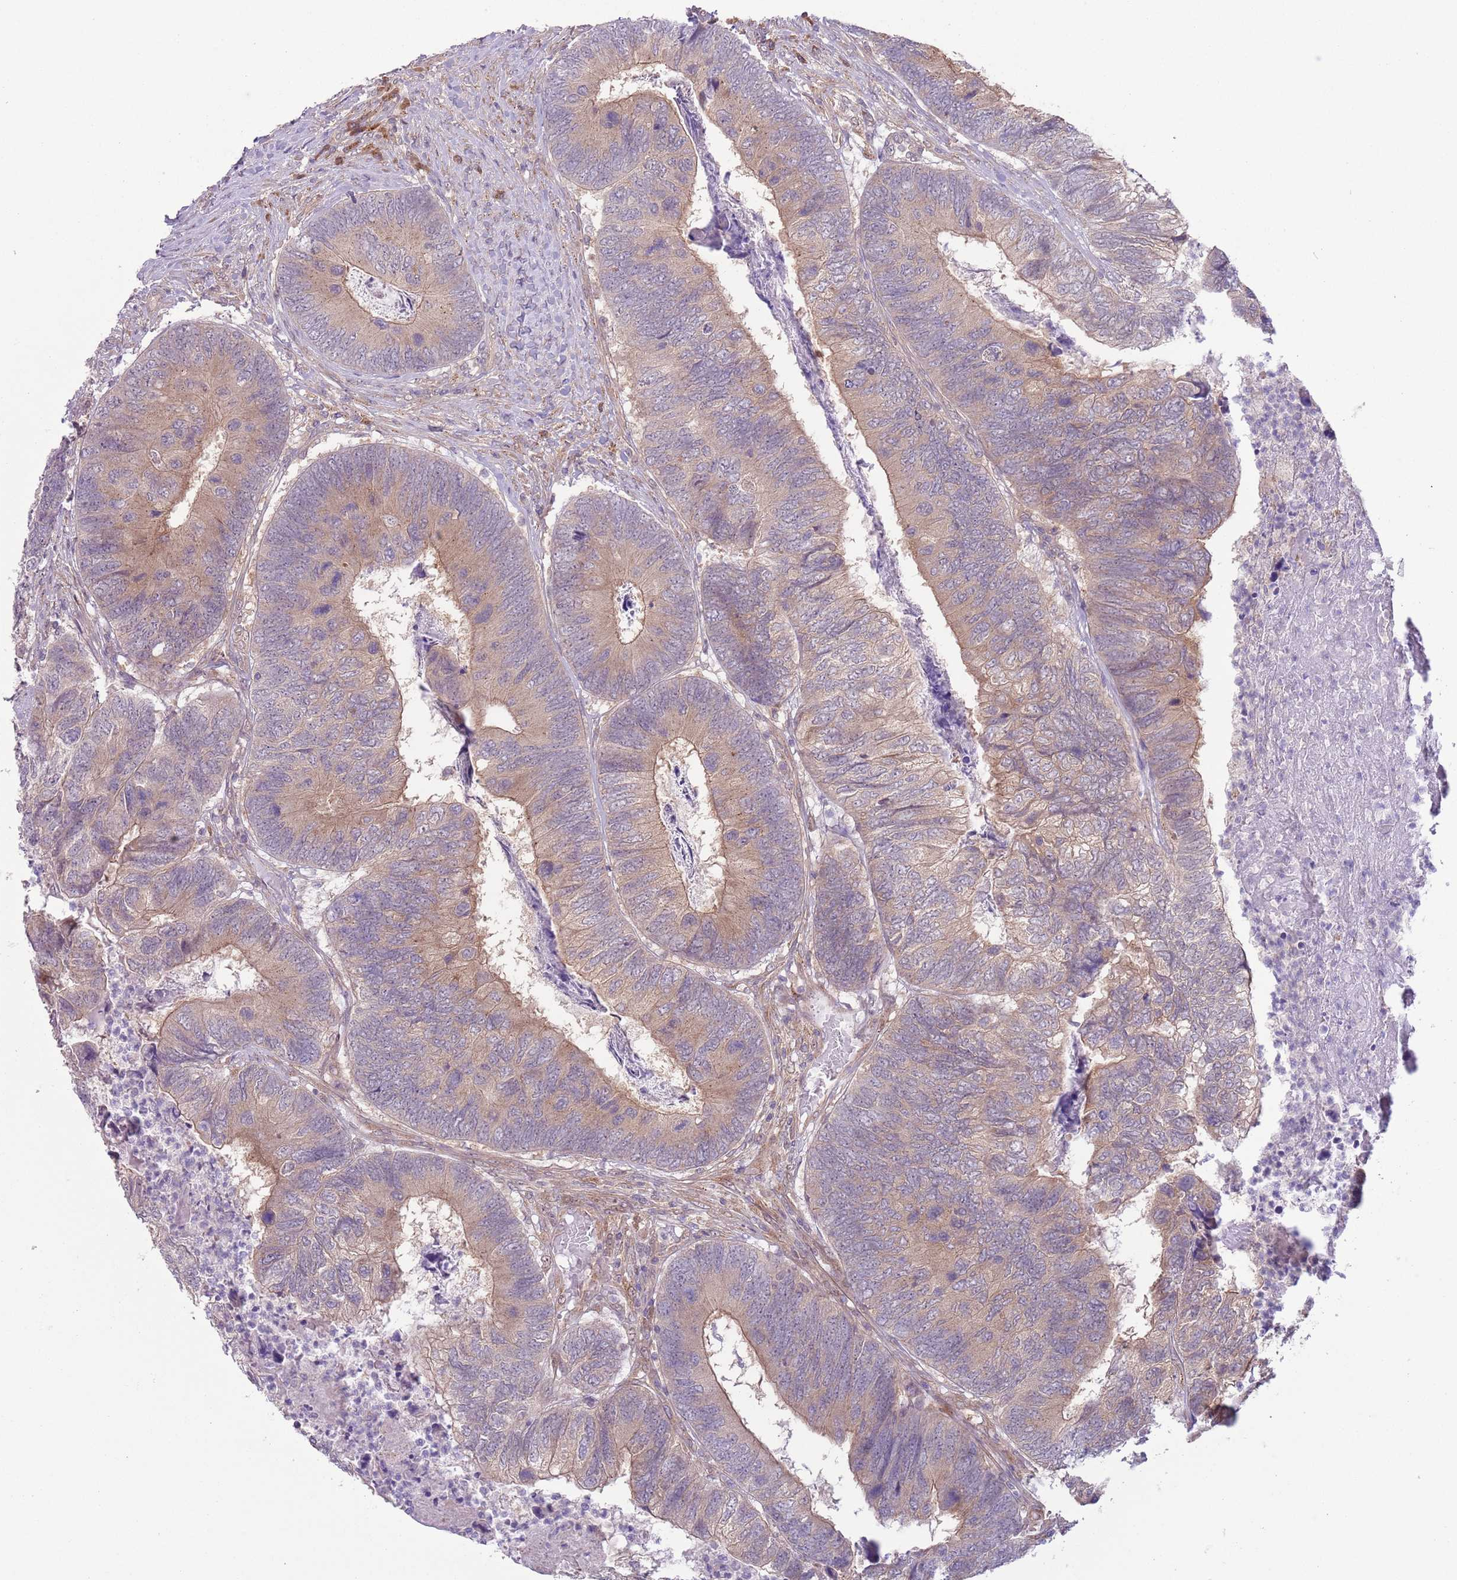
{"staining": {"intensity": "weak", "quantity": "25%-75%", "location": "cytoplasmic/membranous"}, "tissue": "colorectal cancer", "cell_type": "Tumor cells", "image_type": "cancer", "snomed": [{"axis": "morphology", "description": "Adenocarcinoma, NOS"}, {"axis": "topography", "description": "Colon"}], "caption": "Colorectal adenocarcinoma stained with a brown dye displays weak cytoplasmic/membranous positive staining in about 25%-75% of tumor cells.", "gene": "COPE", "patient": {"sex": "female", "age": 67}}